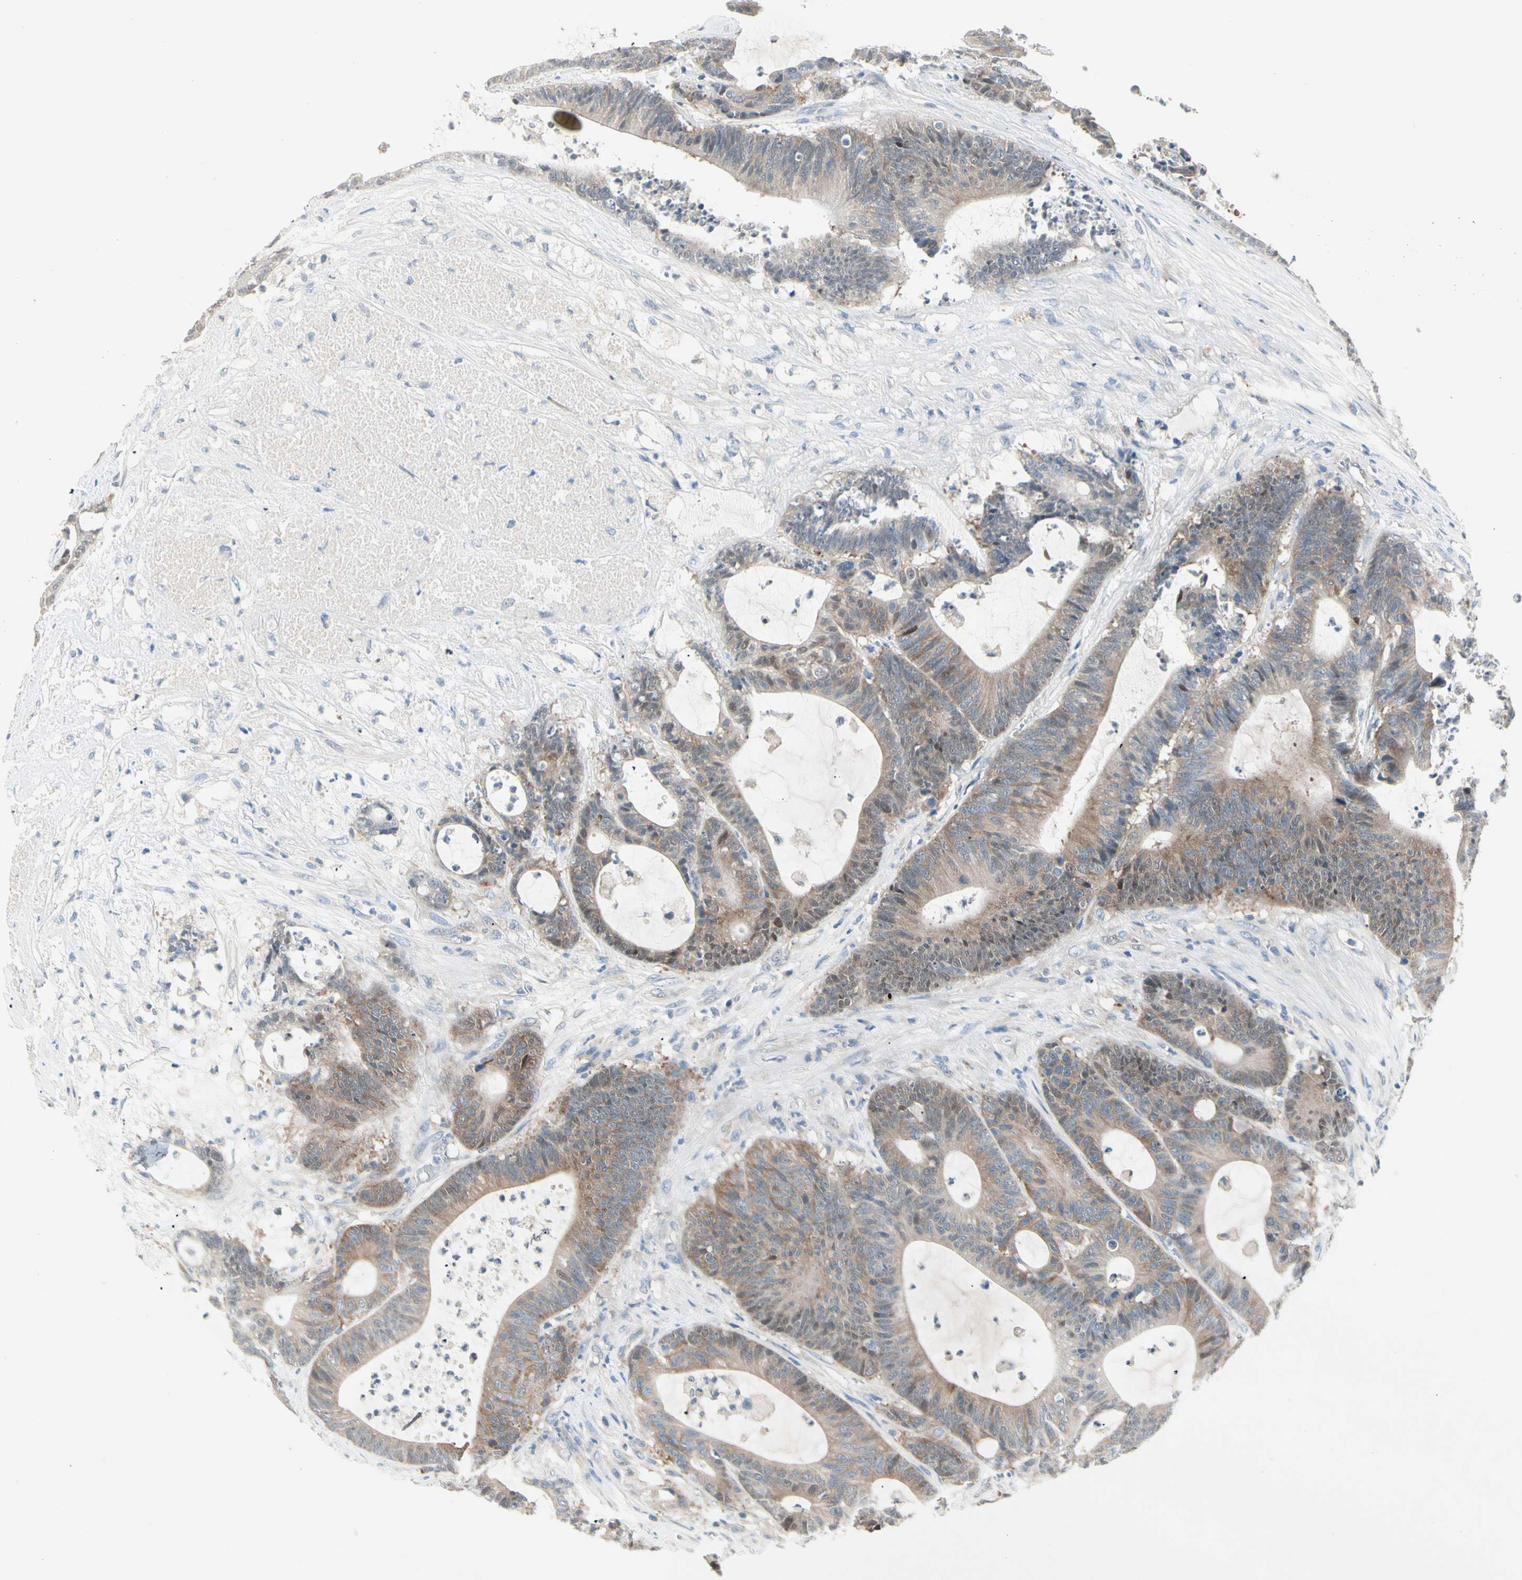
{"staining": {"intensity": "moderate", "quantity": ">75%", "location": "cytoplasmic/membranous"}, "tissue": "colorectal cancer", "cell_type": "Tumor cells", "image_type": "cancer", "snomed": [{"axis": "morphology", "description": "Adenocarcinoma, NOS"}, {"axis": "topography", "description": "Colon"}], "caption": "Colorectal cancer (adenocarcinoma) was stained to show a protein in brown. There is medium levels of moderate cytoplasmic/membranous staining in about >75% of tumor cells.", "gene": "IL1R1", "patient": {"sex": "female", "age": 84}}